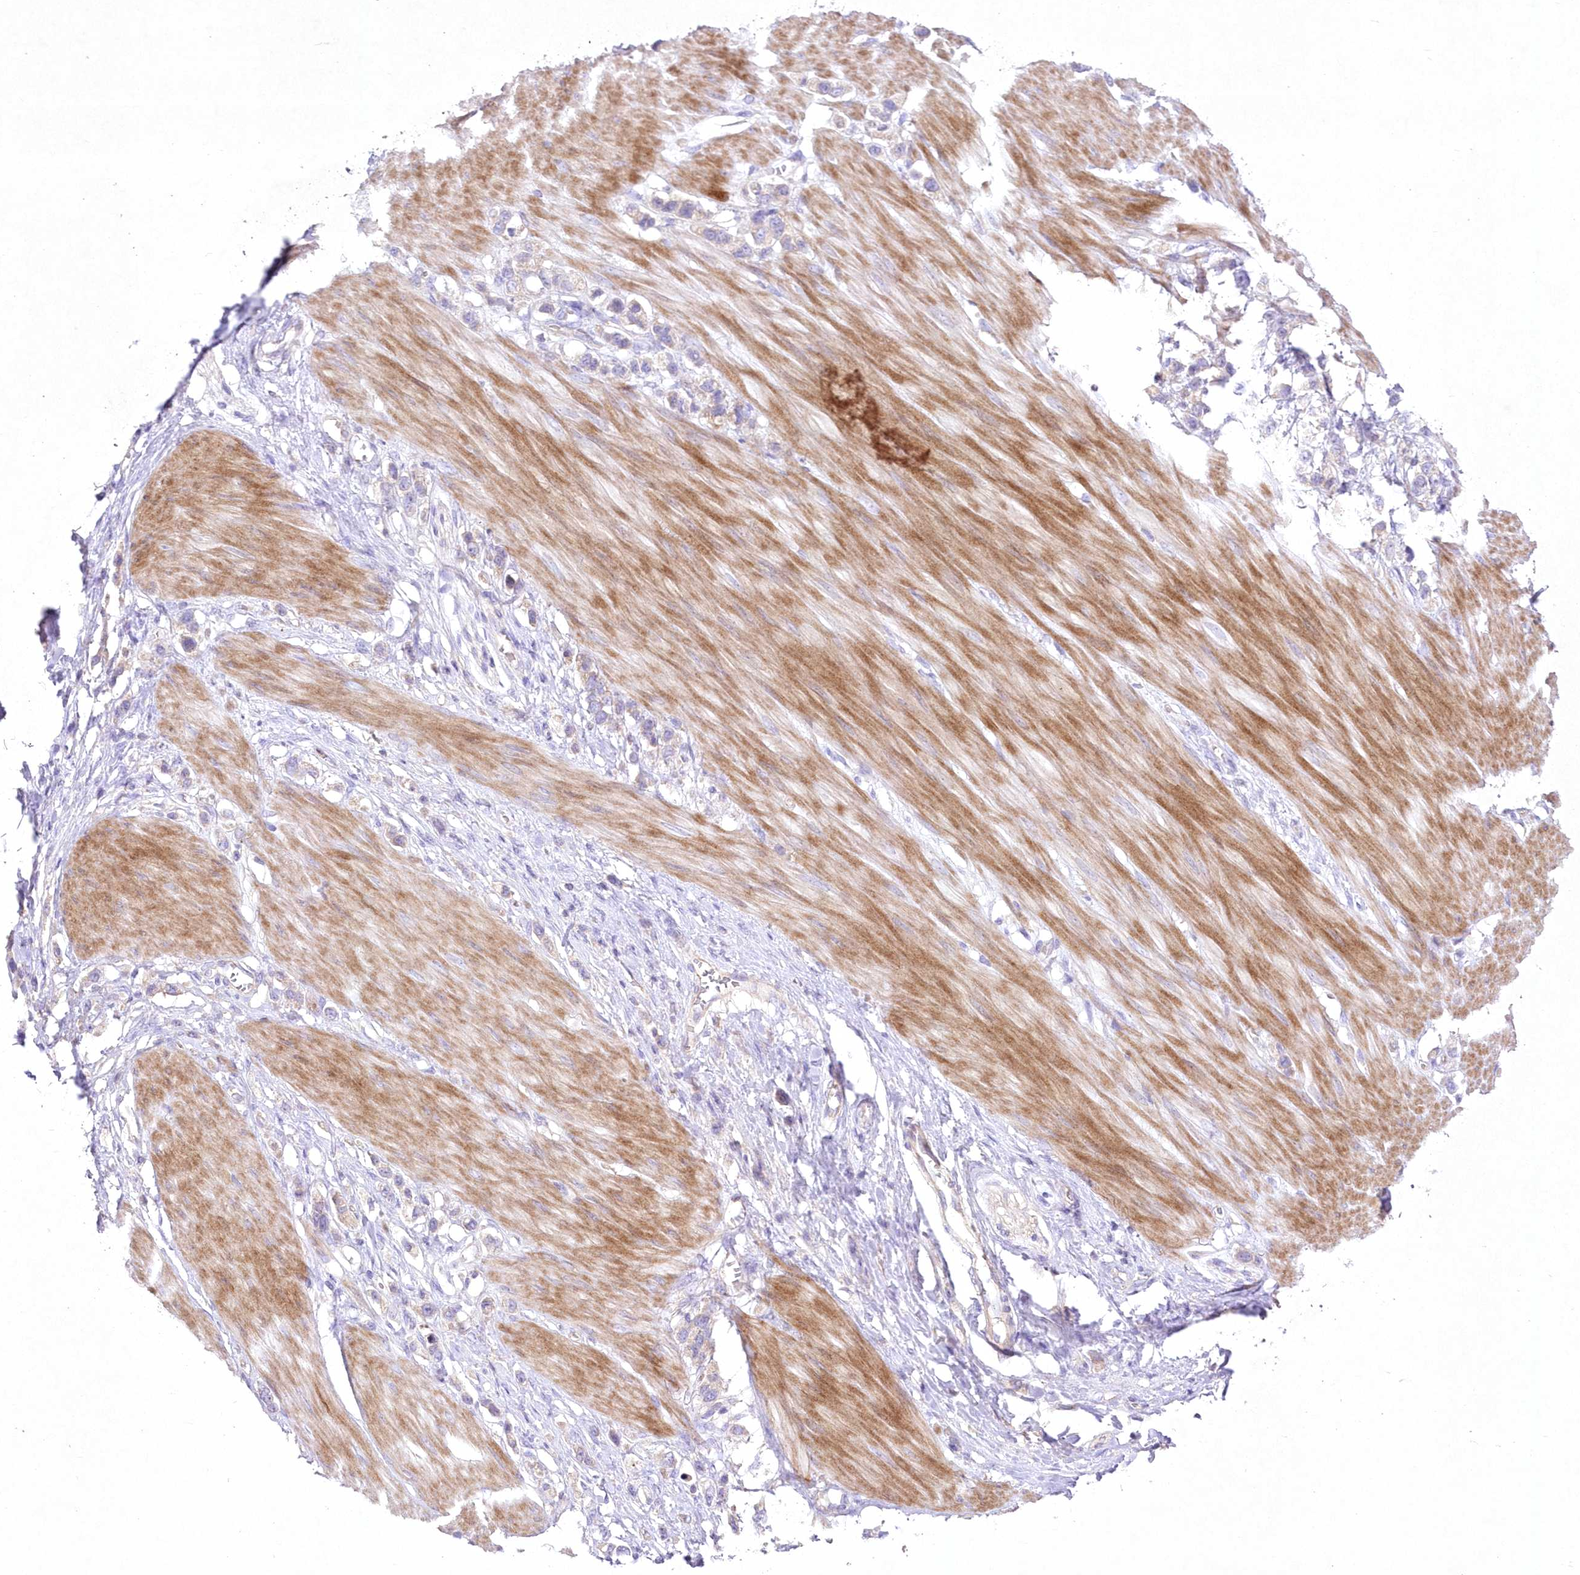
{"staining": {"intensity": "weak", "quantity": "25%-75%", "location": "cytoplasmic/membranous"}, "tissue": "stomach cancer", "cell_type": "Tumor cells", "image_type": "cancer", "snomed": [{"axis": "morphology", "description": "Adenocarcinoma, NOS"}, {"axis": "topography", "description": "Stomach"}], "caption": "Weak cytoplasmic/membranous staining for a protein is identified in approximately 25%-75% of tumor cells of adenocarcinoma (stomach) using immunohistochemistry (IHC).", "gene": "ITSN2", "patient": {"sex": "female", "age": 65}}